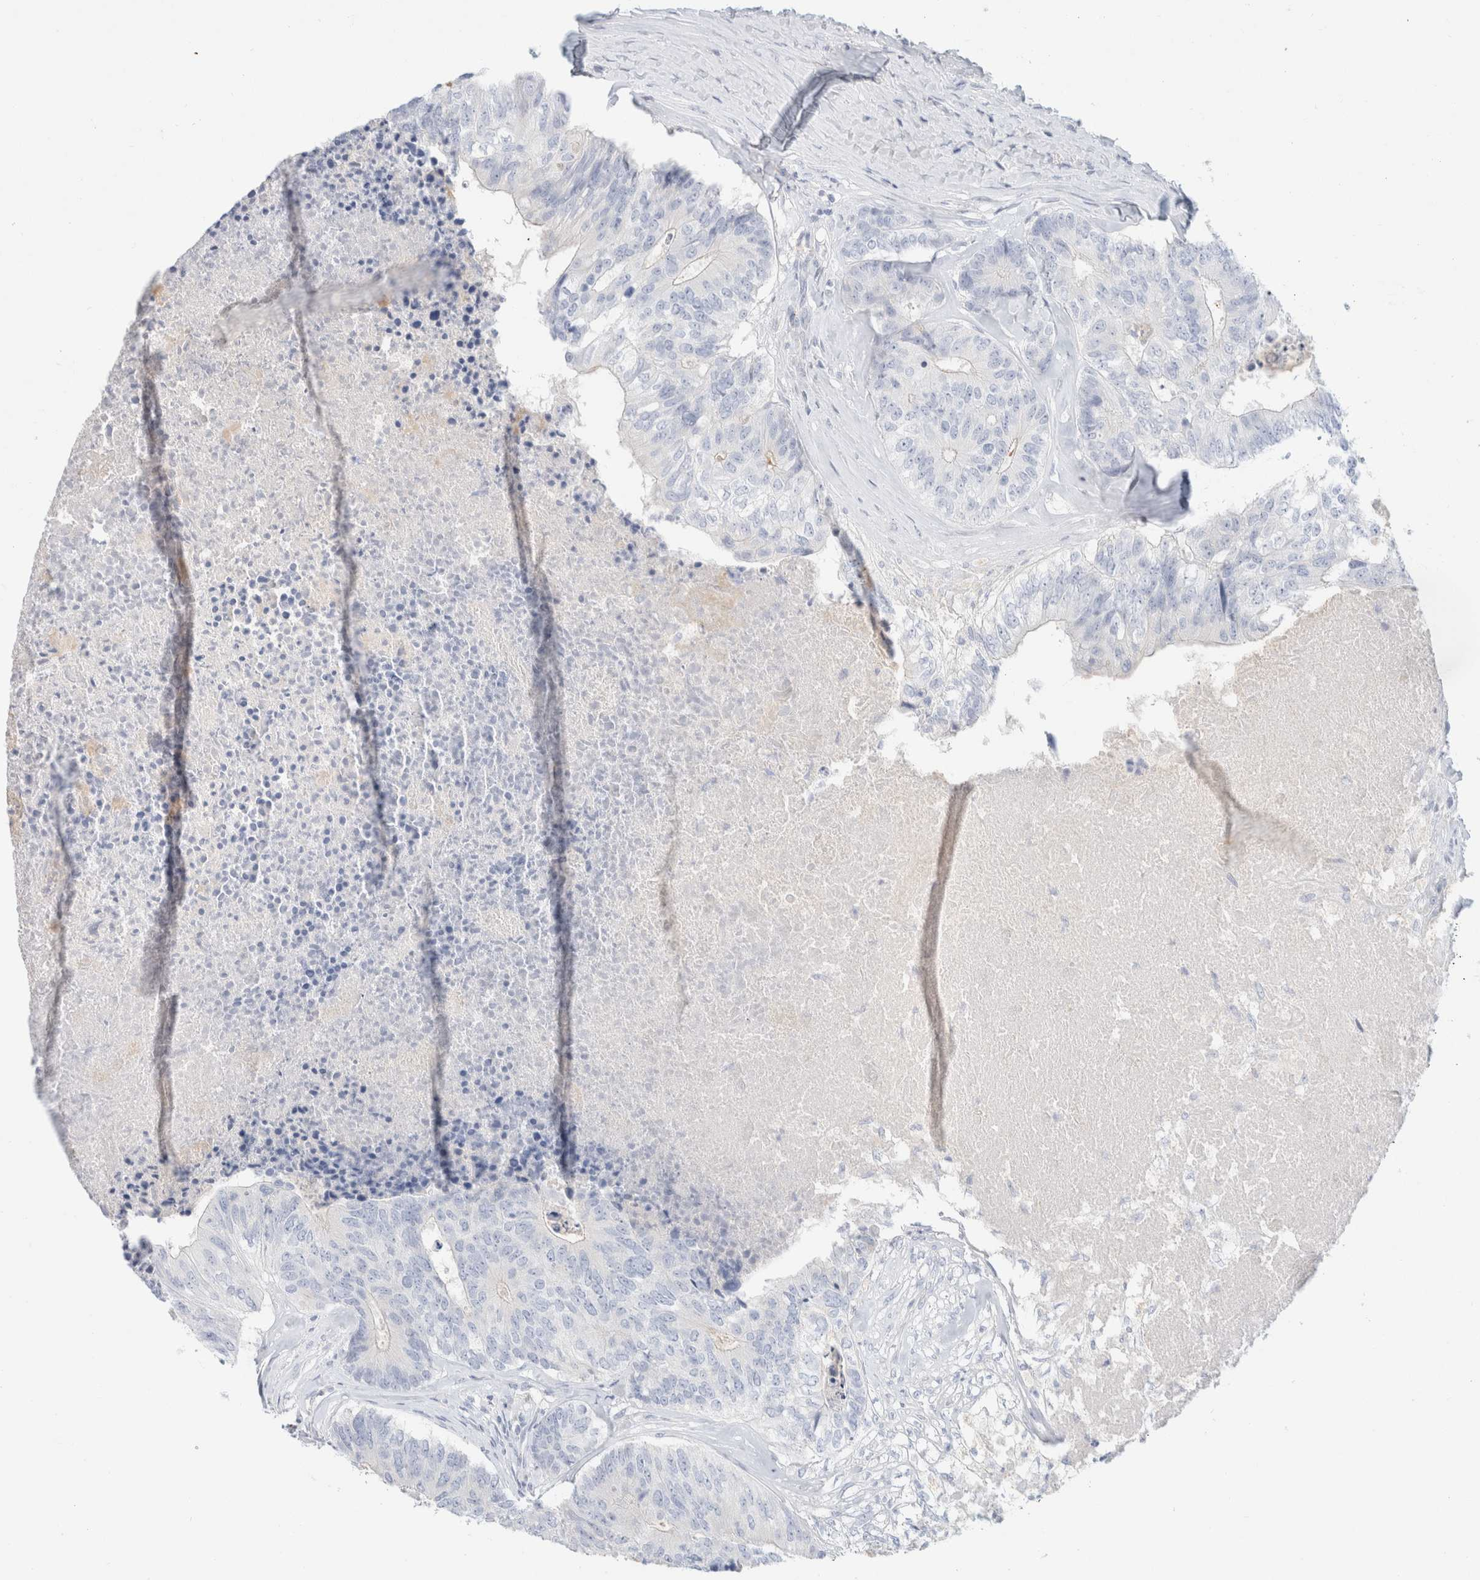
{"staining": {"intensity": "negative", "quantity": "none", "location": "none"}, "tissue": "colorectal cancer", "cell_type": "Tumor cells", "image_type": "cancer", "snomed": [{"axis": "morphology", "description": "Adenocarcinoma, NOS"}, {"axis": "topography", "description": "Colon"}], "caption": "An image of adenocarcinoma (colorectal) stained for a protein exhibits no brown staining in tumor cells.", "gene": "CPQ", "patient": {"sex": "female", "age": 67}}